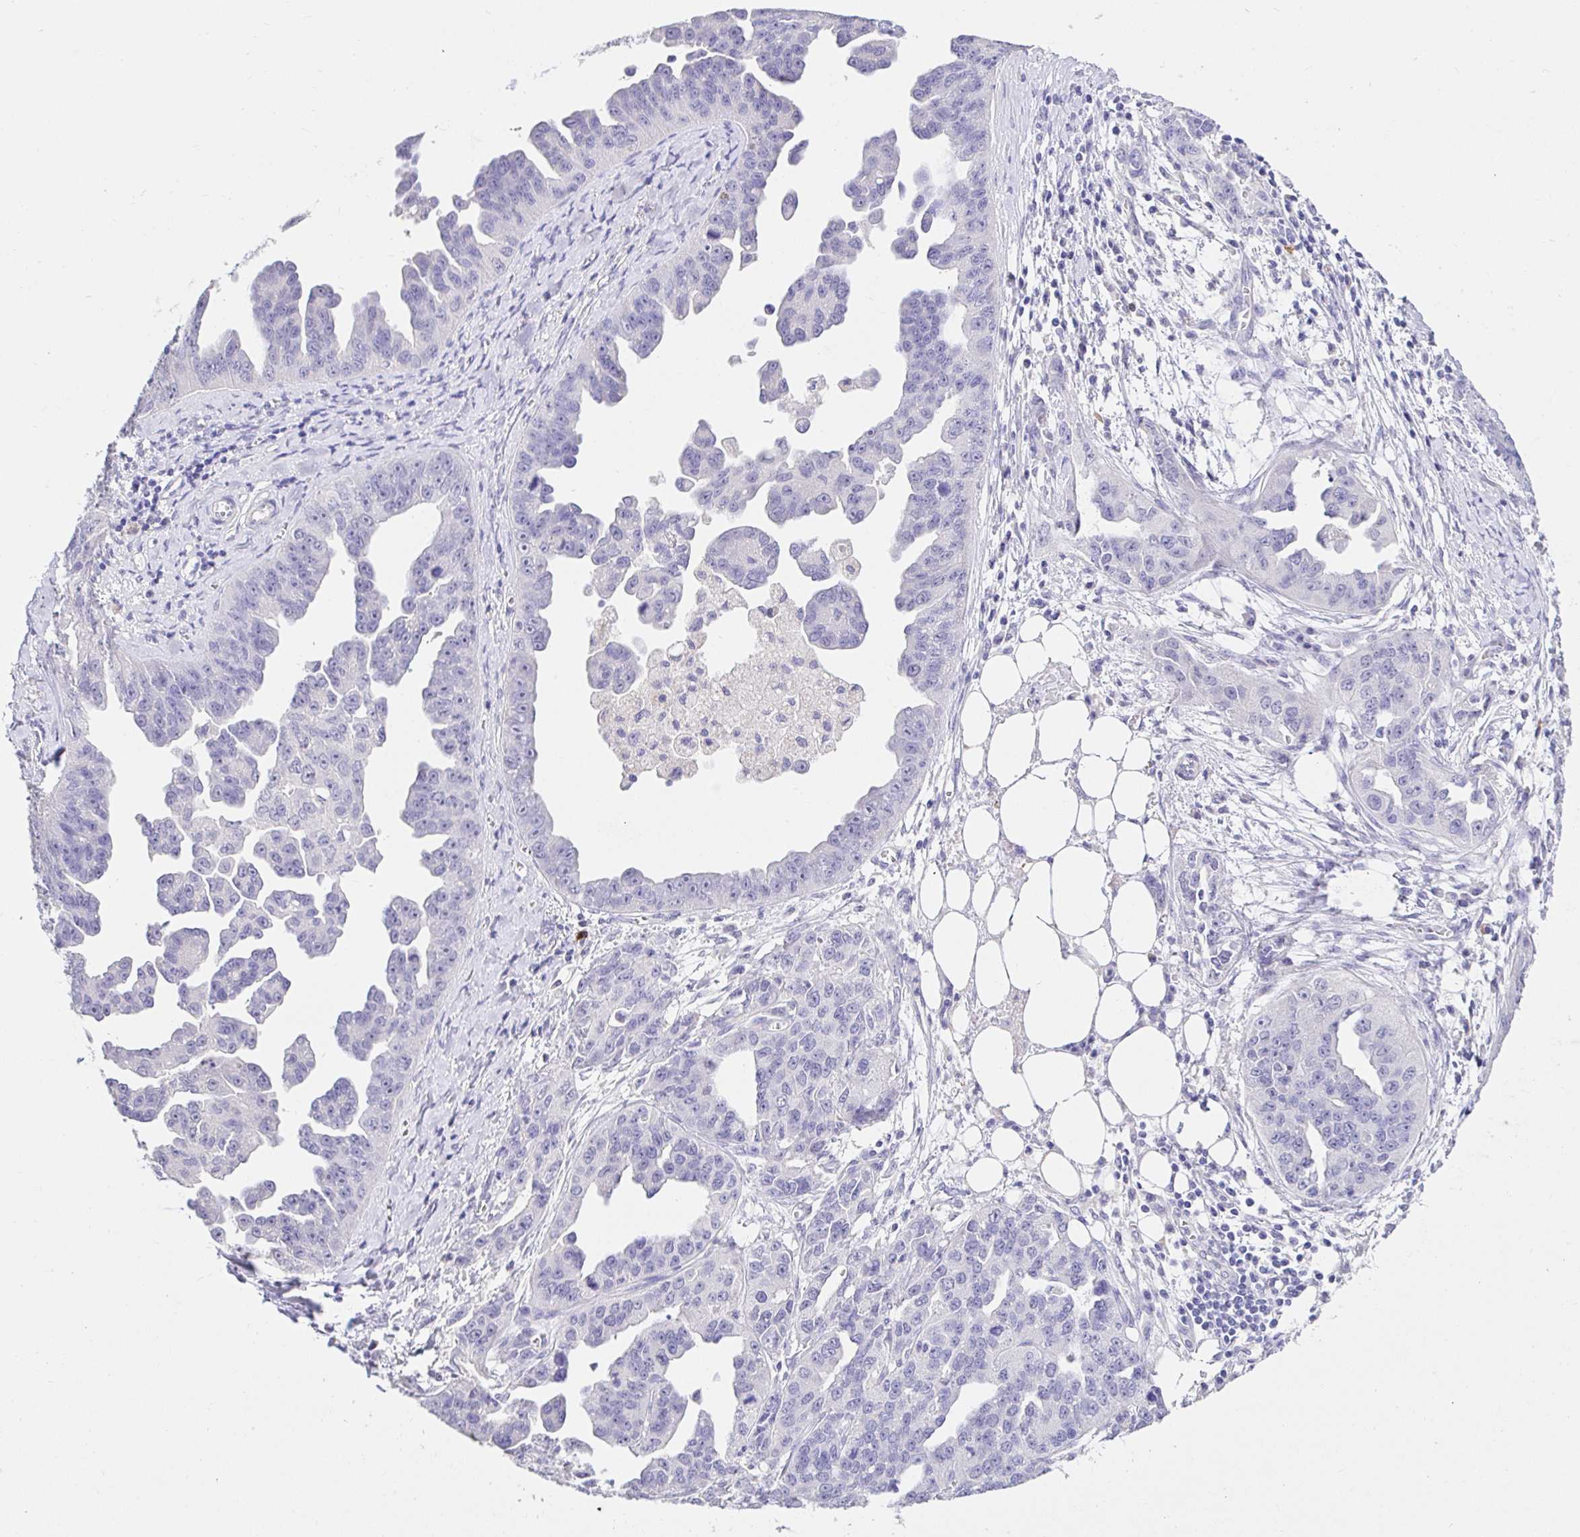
{"staining": {"intensity": "negative", "quantity": "none", "location": "none"}, "tissue": "ovarian cancer", "cell_type": "Tumor cells", "image_type": "cancer", "snomed": [{"axis": "morphology", "description": "Cystadenocarcinoma, serous, NOS"}, {"axis": "topography", "description": "Ovary"}], "caption": "Immunohistochemistry (IHC) photomicrograph of human serous cystadenocarcinoma (ovarian) stained for a protein (brown), which exhibits no staining in tumor cells.", "gene": "CDO1", "patient": {"sex": "female", "age": 75}}